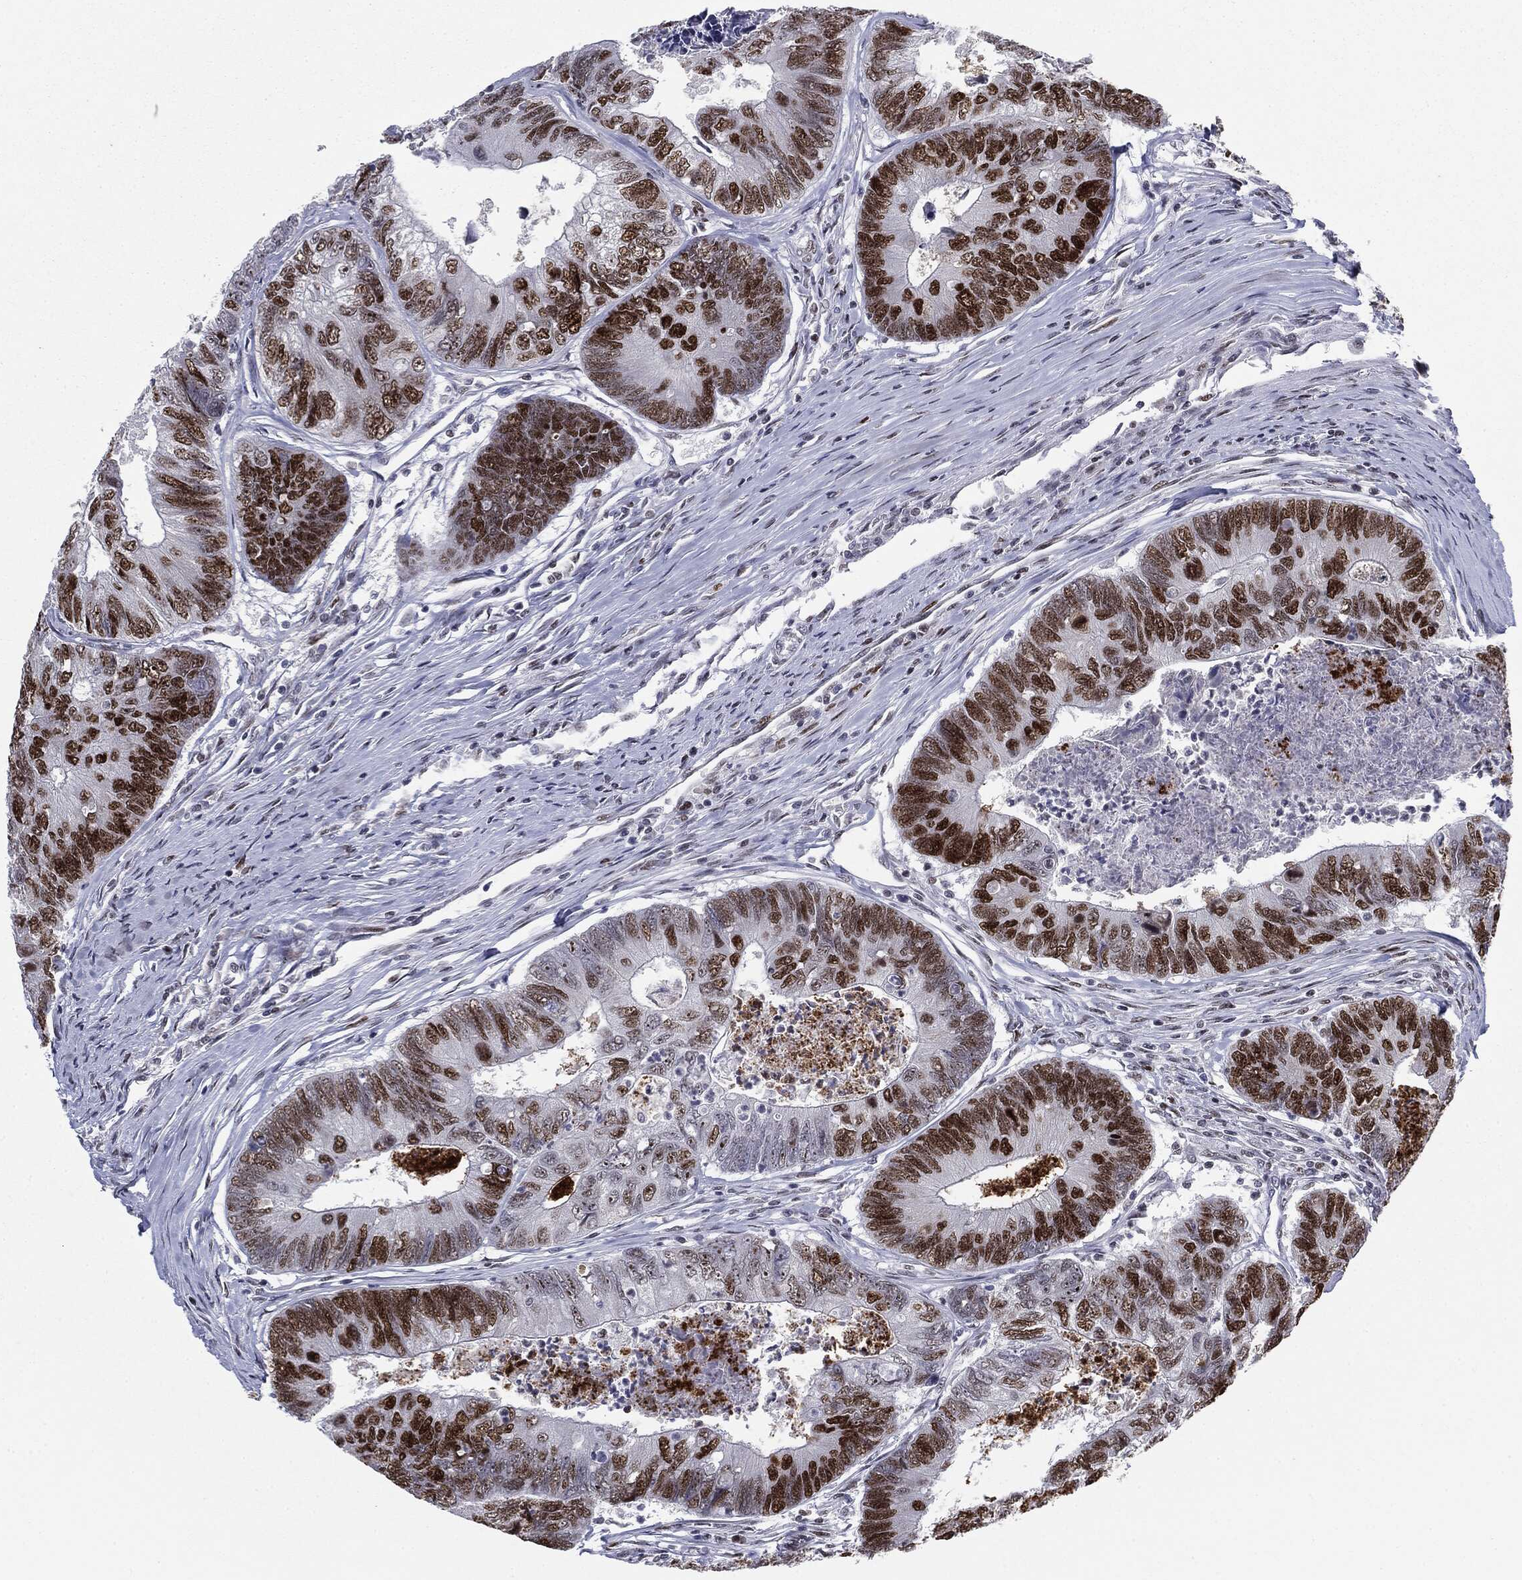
{"staining": {"intensity": "strong", "quantity": ">75%", "location": "nuclear"}, "tissue": "colorectal cancer", "cell_type": "Tumor cells", "image_type": "cancer", "snomed": [{"axis": "morphology", "description": "Adenocarcinoma, NOS"}, {"axis": "topography", "description": "Colon"}], "caption": "Immunohistochemistry staining of colorectal cancer (adenocarcinoma), which displays high levels of strong nuclear positivity in about >75% of tumor cells indicating strong nuclear protein staining. The staining was performed using DAB (3,3'-diaminobenzidine) (brown) for protein detection and nuclei were counterstained in hematoxylin (blue).", "gene": "MDC1", "patient": {"sex": "female", "age": 67}}